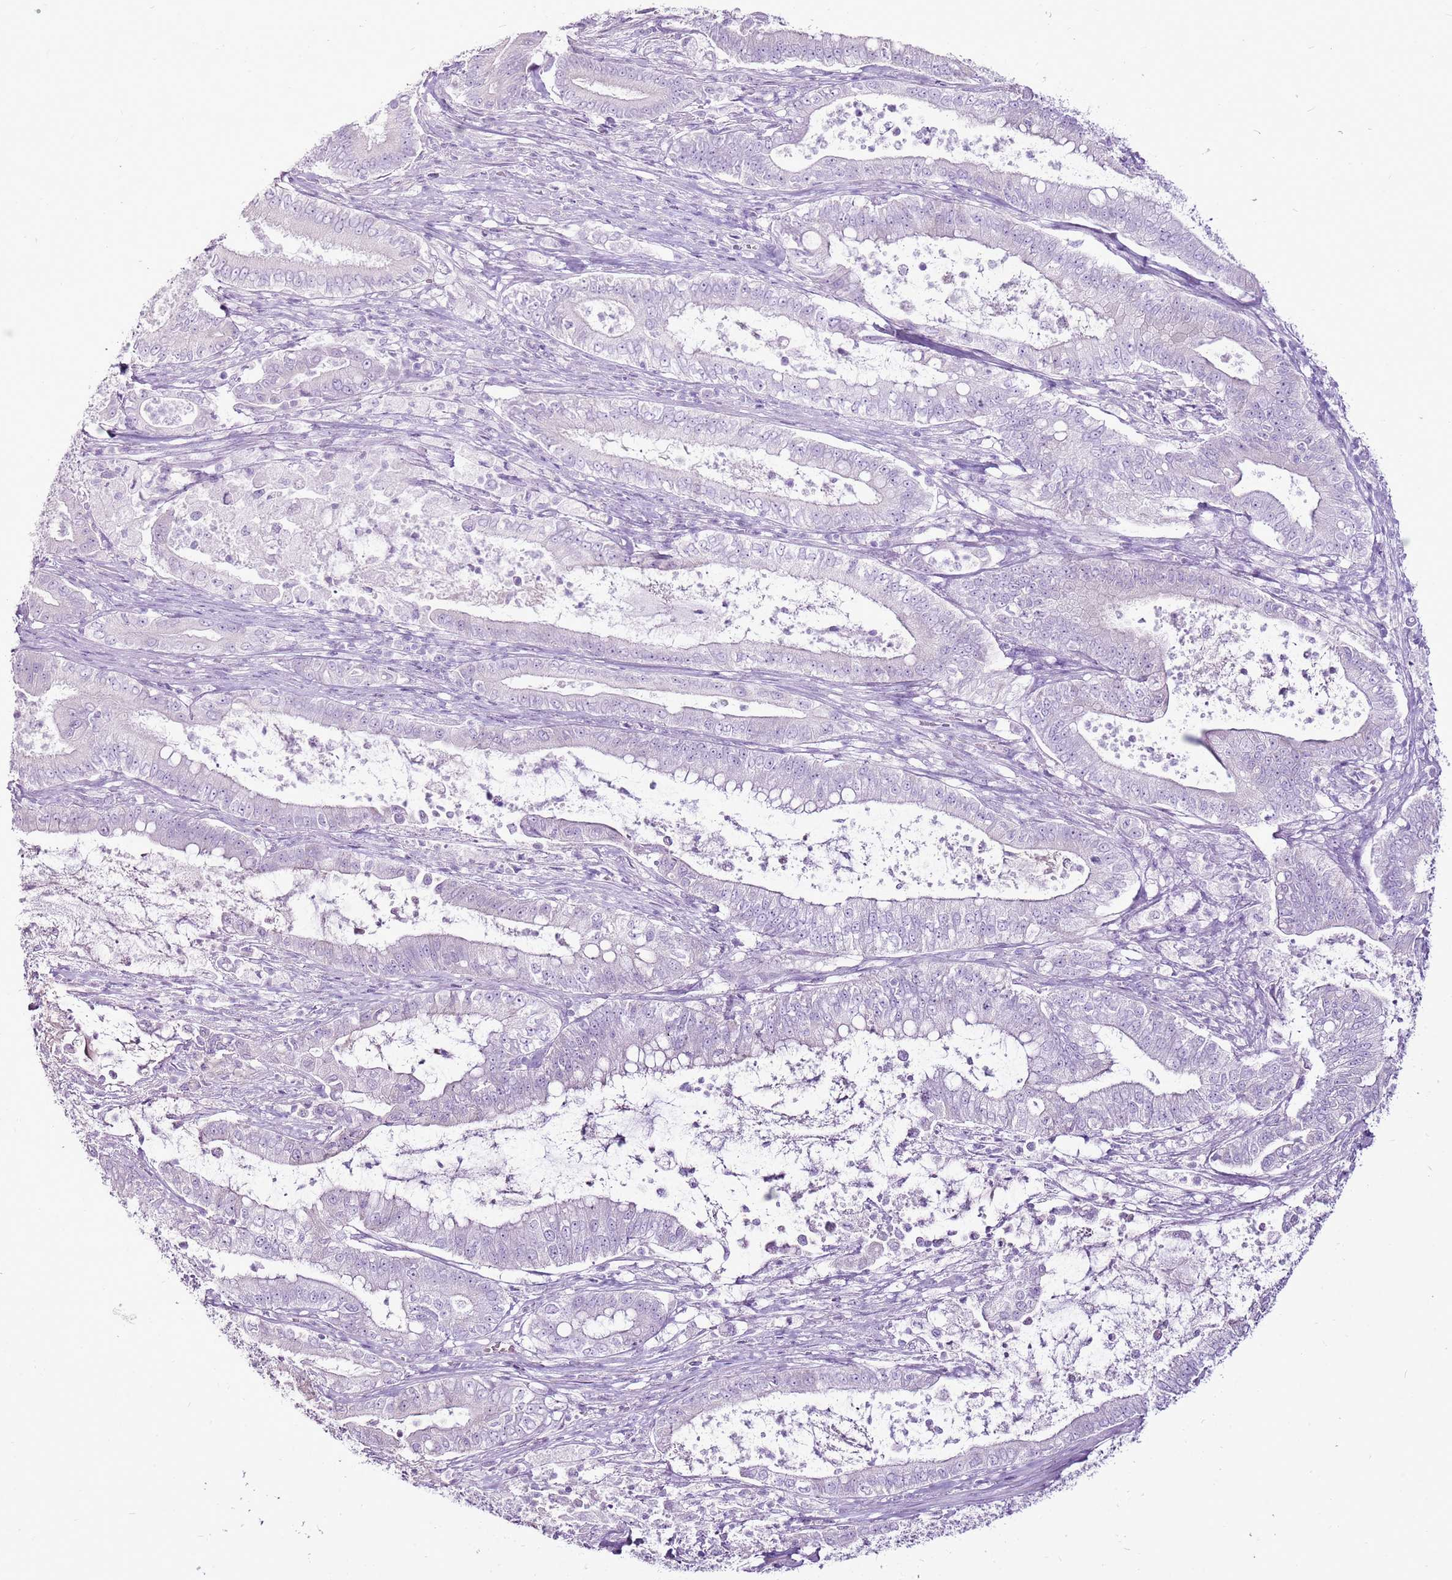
{"staining": {"intensity": "negative", "quantity": "none", "location": "none"}, "tissue": "pancreatic cancer", "cell_type": "Tumor cells", "image_type": "cancer", "snomed": [{"axis": "morphology", "description": "Adenocarcinoma, NOS"}, {"axis": "topography", "description": "Pancreas"}], "caption": "An IHC micrograph of adenocarcinoma (pancreatic) is shown. There is no staining in tumor cells of adenocarcinoma (pancreatic).", "gene": "CNFN", "patient": {"sex": "male", "age": 71}}